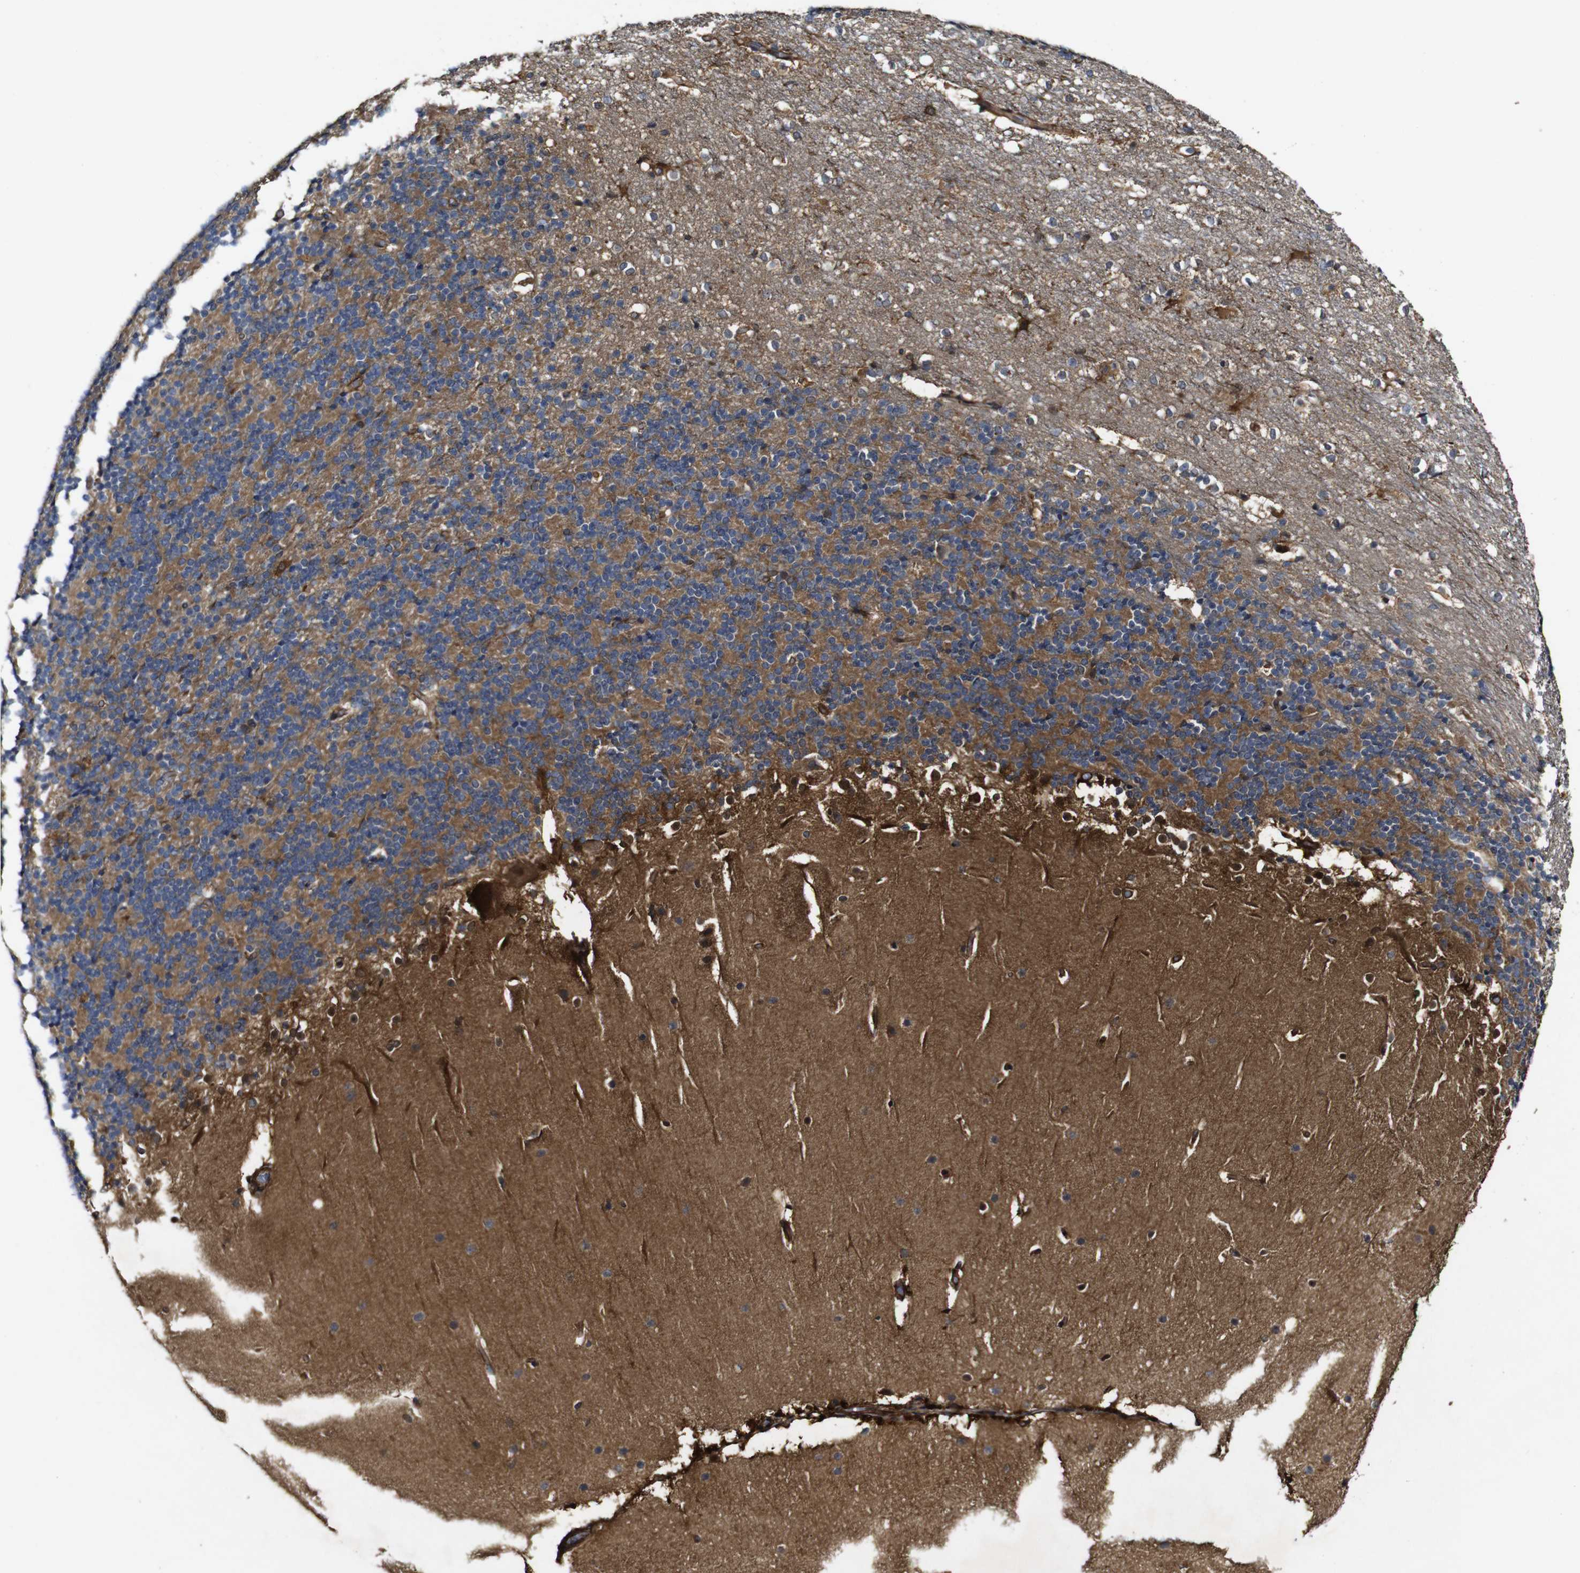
{"staining": {"intensity": "moderate", "quantity": "<25%", "location": "cytoplasmic/membranous"}, "tissue": "cerebellum", "cell_type": "Cells in granular layer", "image_type": "normal", "snomed": [{"axis": "morphology", "description": "Normal tissue, NOS"}, {"axis": "topography", "description": "Cerebellum"}], "caption": "Protein expression analysis of unremarkable cerebellum displays moderate cytoplasmic/membranous staining in approximately <25% of cells in granular layer. Nuclei are stained in blue.", "gene": "GSDME", "patient": {"sex": "female", "age": 19}}